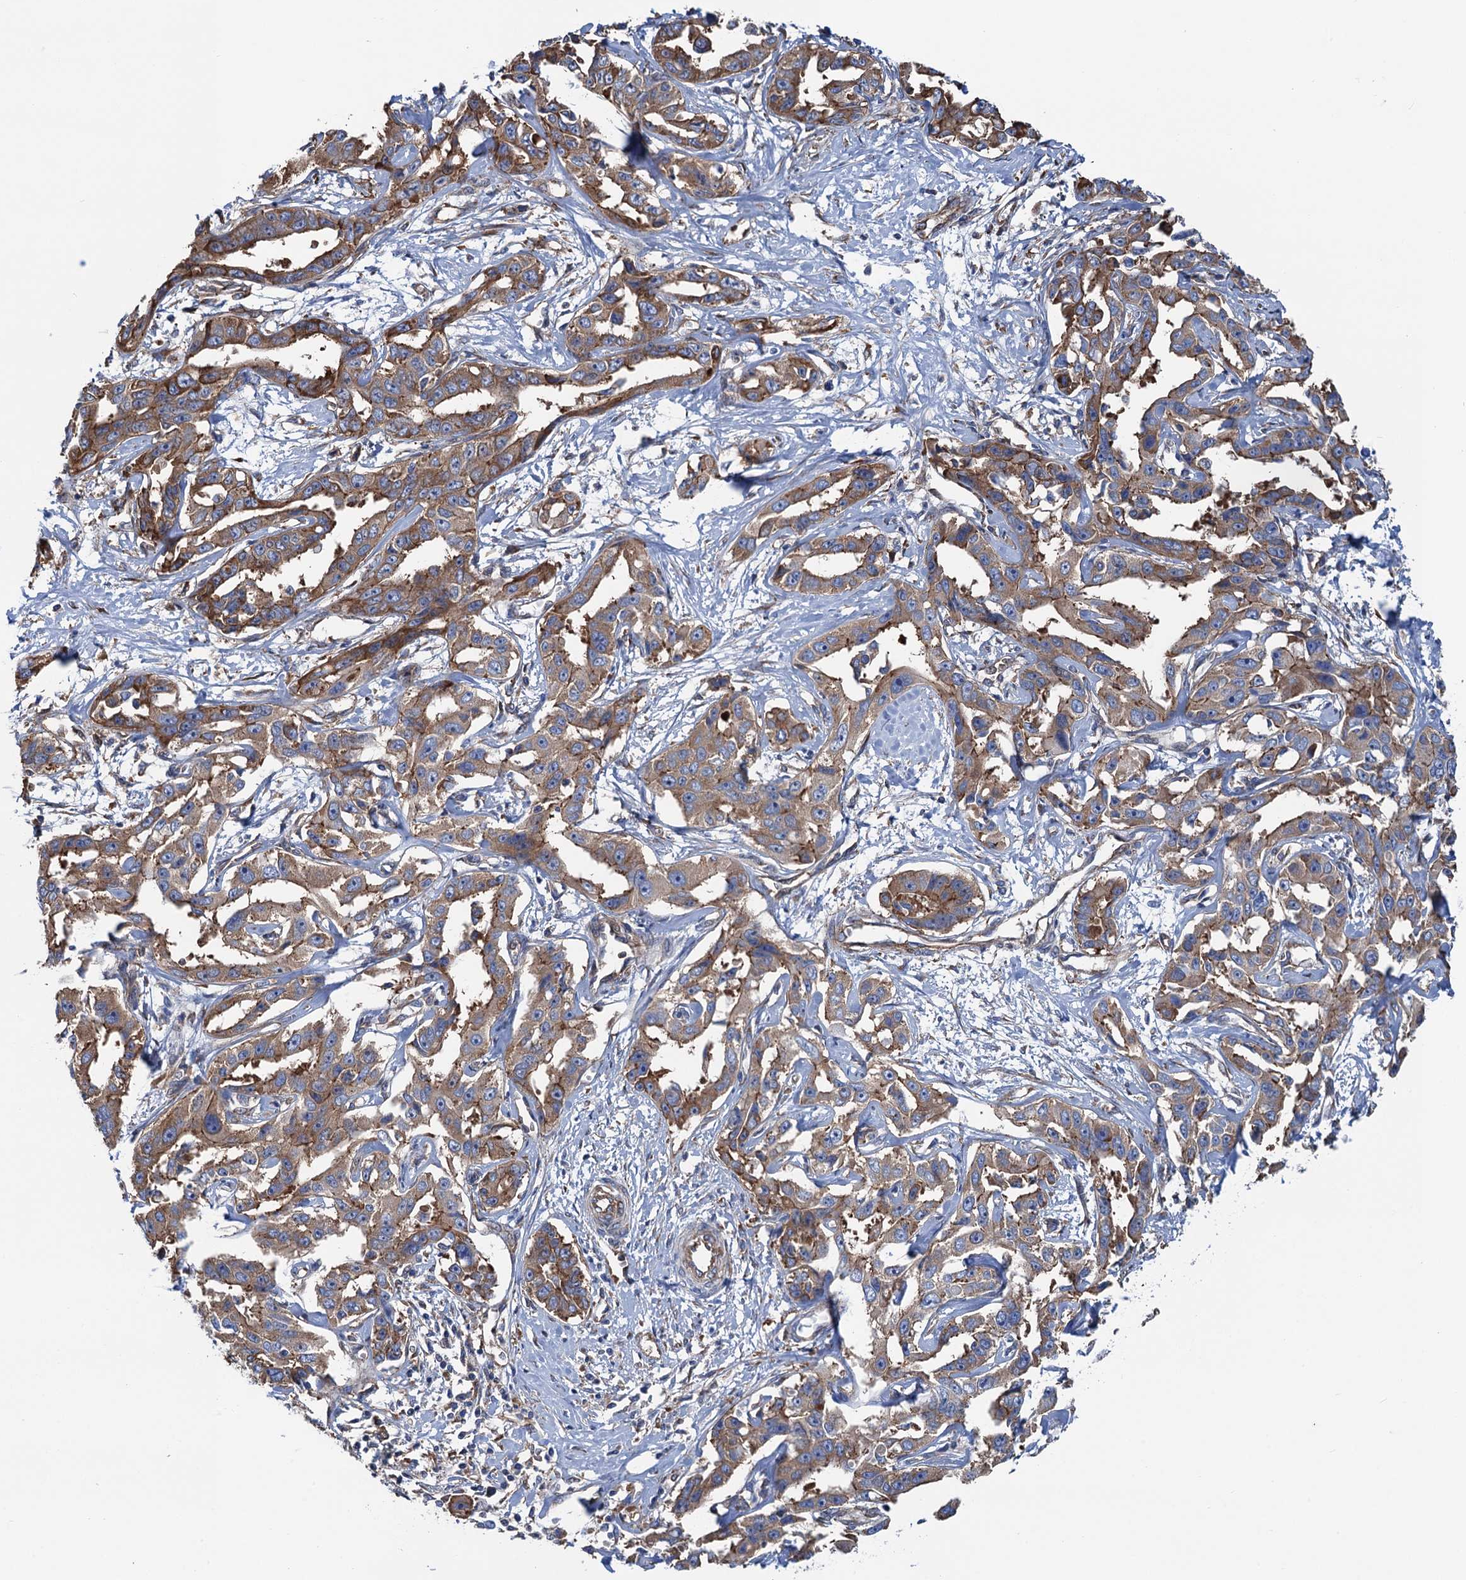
{"staining": {"intensity": "moderate", "quantity": ">75%", "location": "cytoplasmic/membranous"}, "tissue": "liver cancer", "cell_type": "Tumor cells", "image_type": "cancer", "snomed": [{"axis": "morphology", "description": "Cholangiocarcinoma"}, {"axis": "topography", "description": "Liver"}], "caption": "IHC histopathology image of neoplastic tissue: liver cancer stained using IHC shows medium levels of moderate protein expression localized specifically in the cytoplasmic/membranous of tumor cells, appearing as a cytoplasmic/membranous brown color.", "gene": "SLC12A7", "patient": {"sex": "male", "age": 59}}